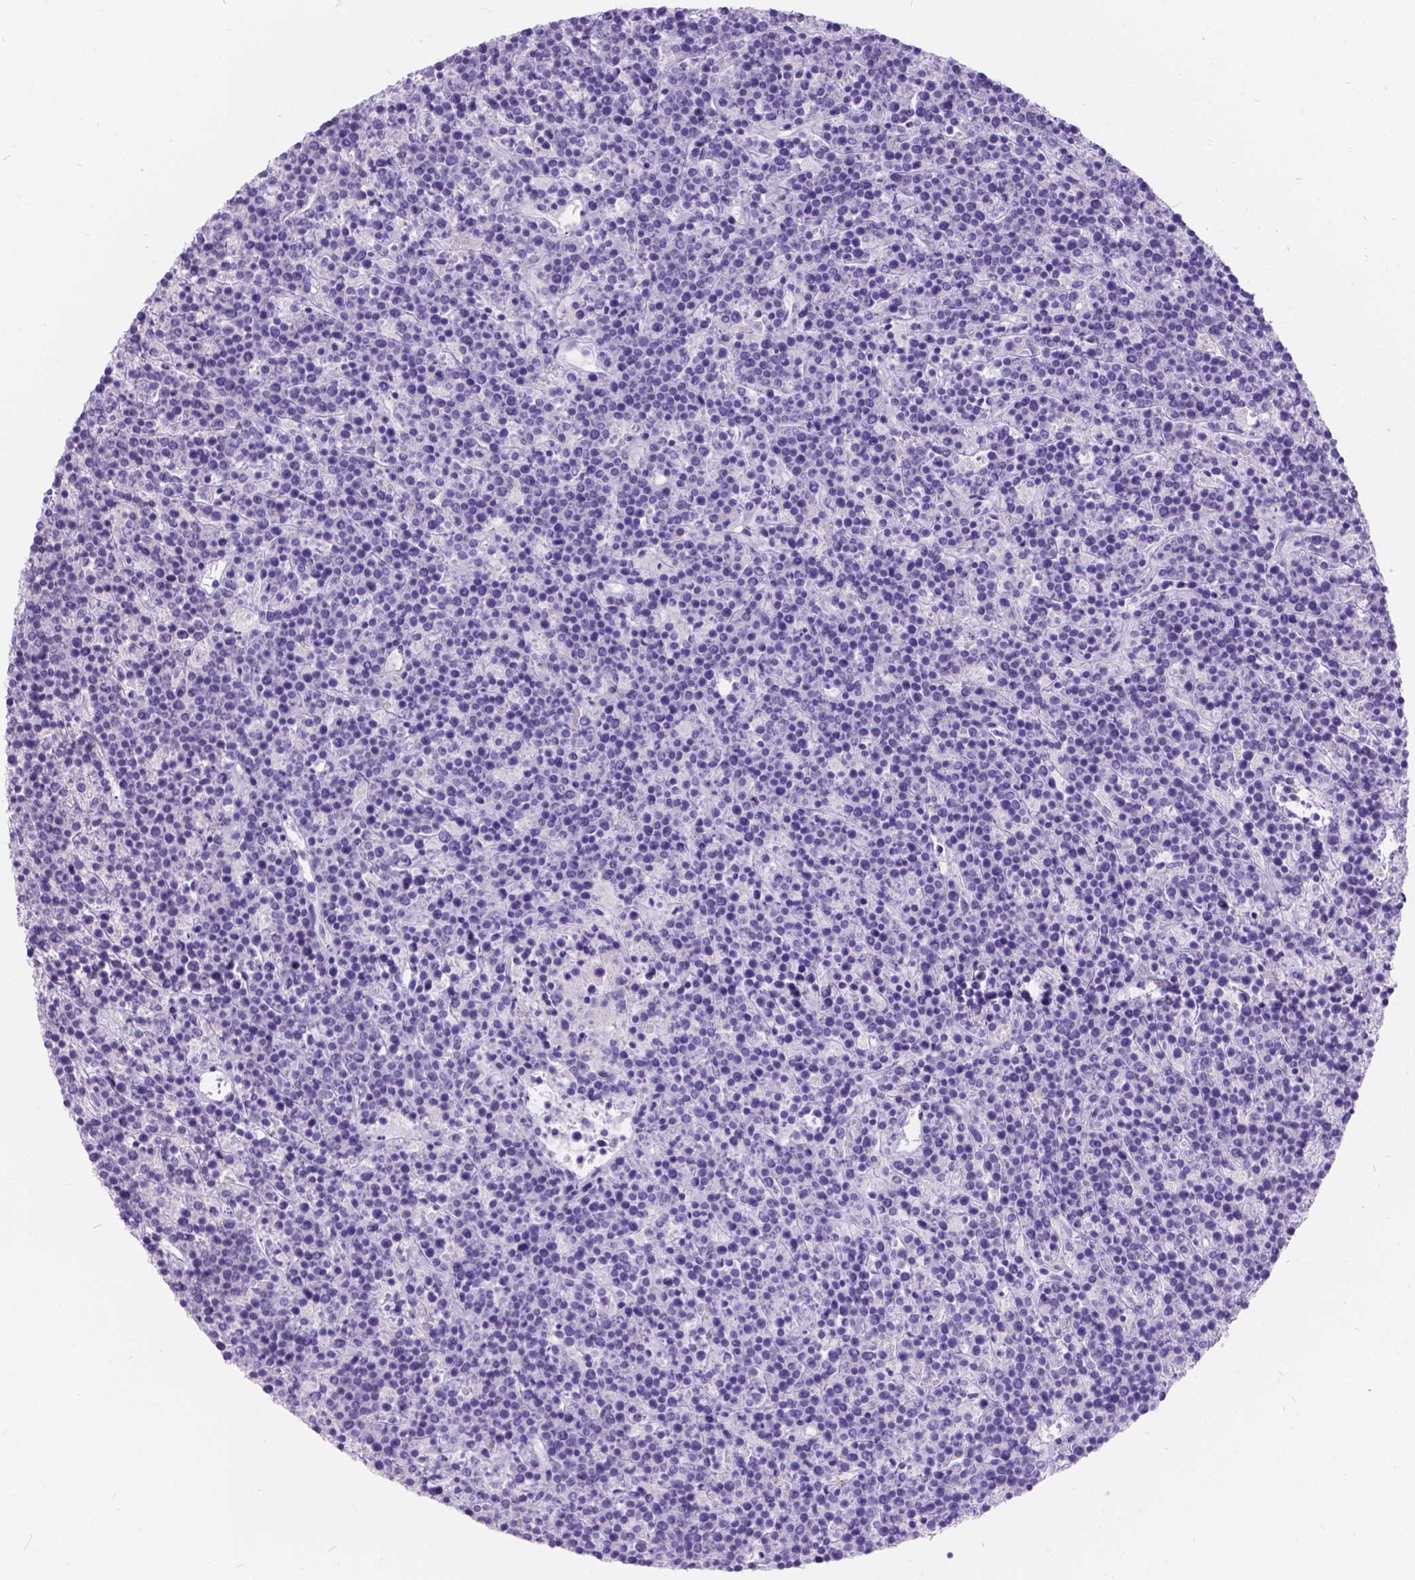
{"staining": {"intensity": "negative", "quantity": "none", "location": "none"}, "tissue": "lymphoma", "cell_type": "Tumor cells", "image_type": "cancer", "snomed": [{"axis": "morphology", "description": "Malignant lymphoma, non-Hodgkin's type, High grade"}, {"axis": "topography", "description": "Ovary"}], "caption": "Immunohistochemistry (IHC) photomicrograph of high-grade malignant lymphoma, non-Hodgkin's type stained for a protein (brown), which demonstrates no expression in tumor cells.", "gene": "GNRHR", "patient": {"sex": "female", "age": 56}}